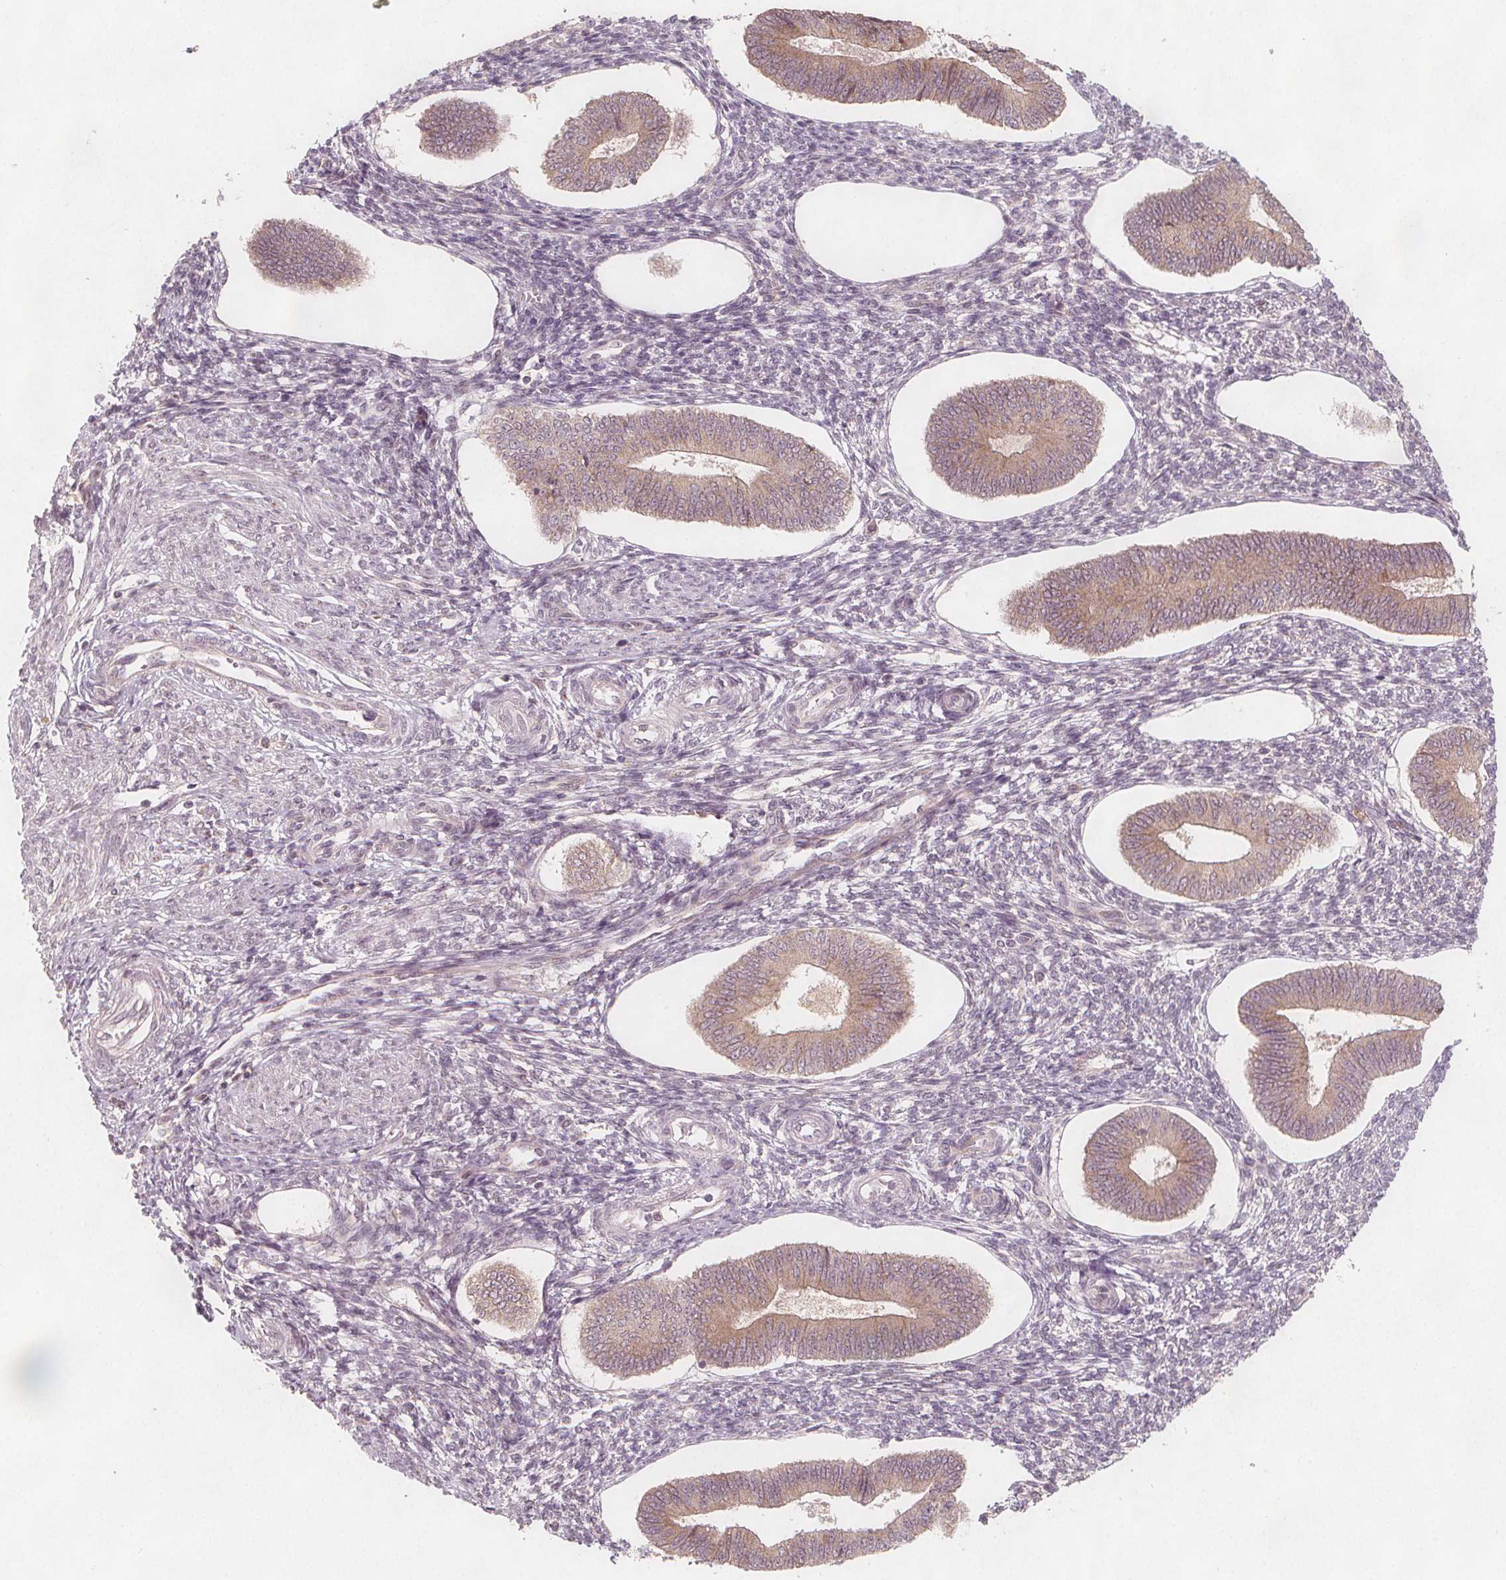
{"staining": {"intensity": "negative", "quantity": "none", "location": "none"}, "tissue": "endometrium", "cell_type": "Cells in endometrial stroma", "image_type": "normal", "snomed": [{"axis": "morphology", "description": "Normal tissue, NOS"}, {"axis": "topography", "description": "Endometrium"}], "caption": "The immunohistochemistry image has no significant expression in cells in endometrial stroma of endometrium.", "gene": "NCSTN", "patient": {"sex": "female", "age": 42}}